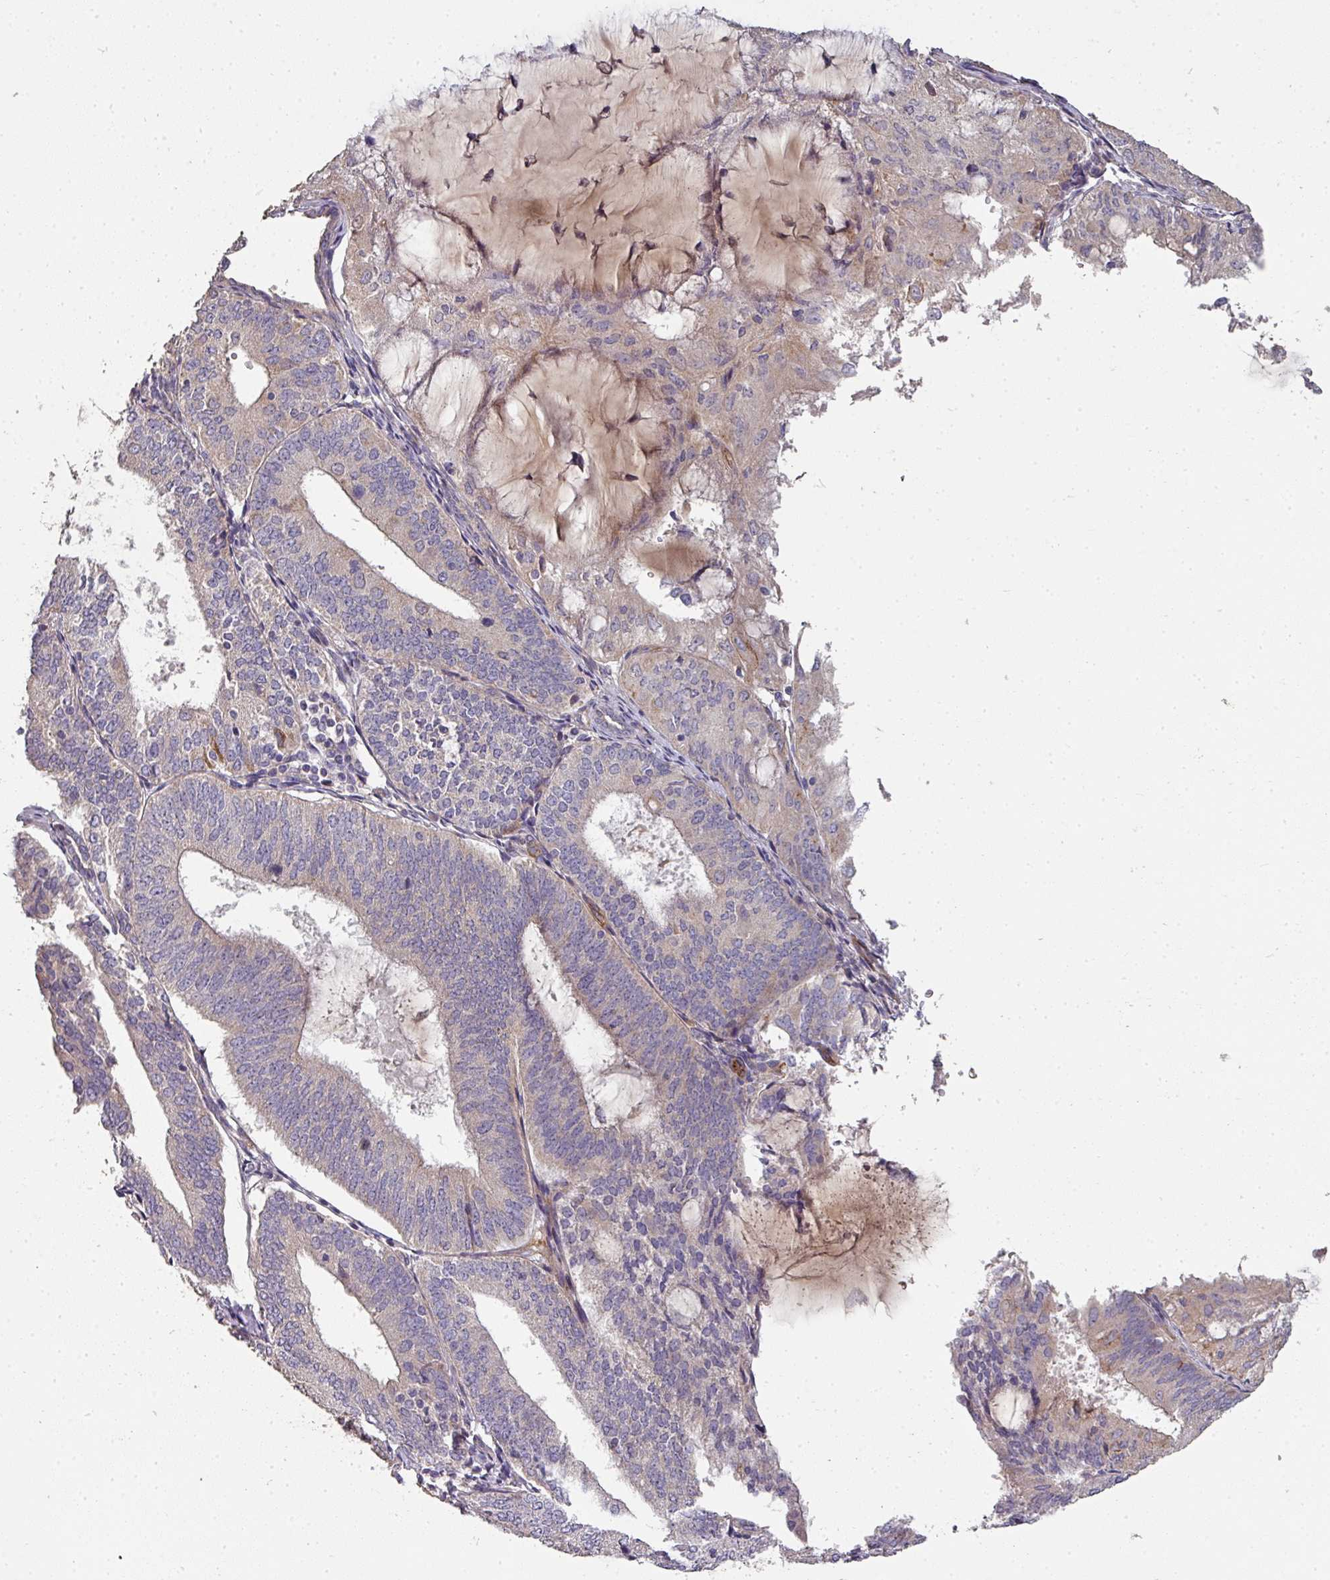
{"staining": {"intensity": "negative", "quantity": "none", "location": "none"}, "tissue": "endometrial cancer", "cell_type": "Tumor cells", "image_type": "cancer", "snomed": [{"axis": "morphology", "description": "Adenocarcinoma, NOS"}, {"axis": "topography", "description": "Endometrium"}], "caption": "This is an immunohistochemistry (IHC) histopathology image of human endometrial cancer. There is no positivity in tumor cells.", "gene": "PCDH1", "patient": {"sex": "female", "age": 81}}